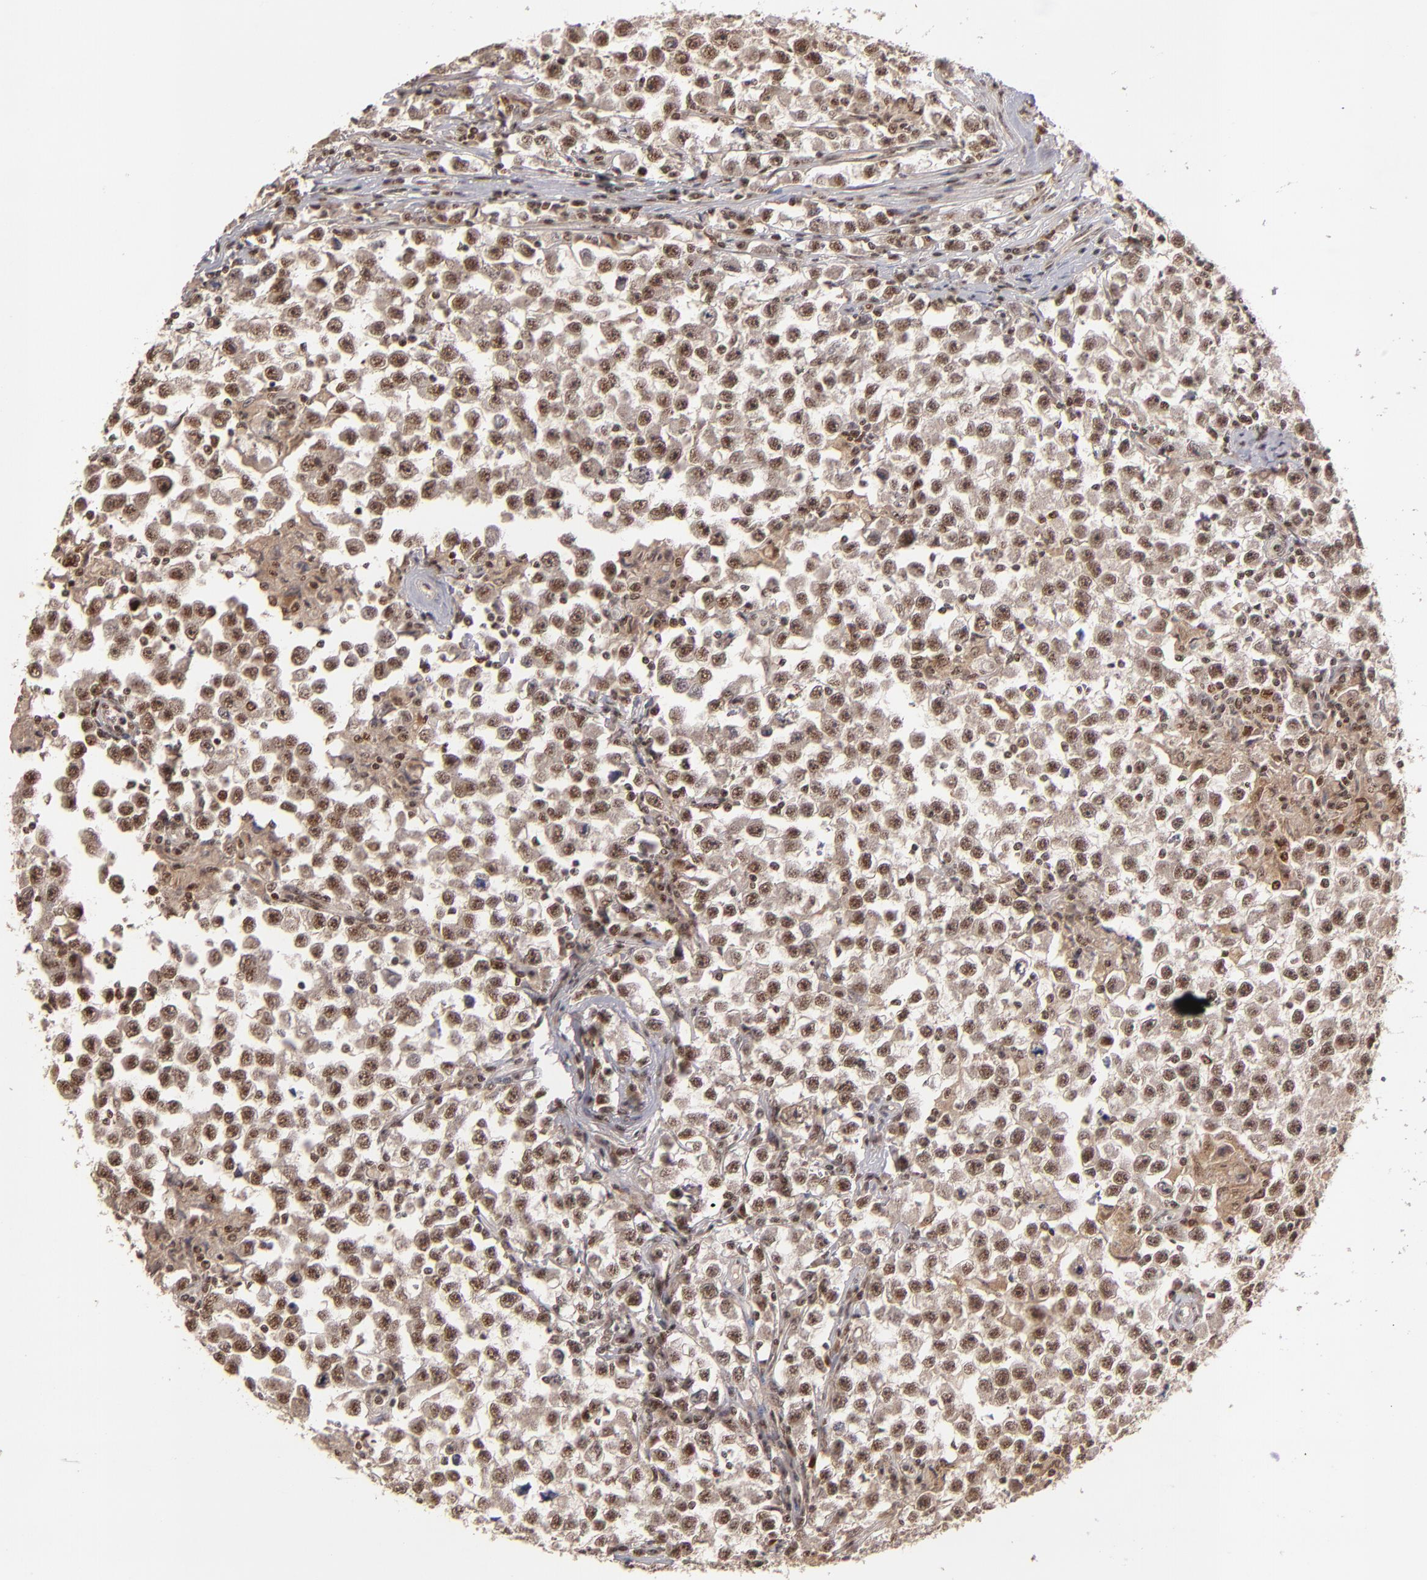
{"staining": {"intensity": "moderate", "quantity": ">75%", "location": "cytoplasmic/membranous,nuclear"}, "tissue": "testis cancer", "cell_type": "Tumor cells", "image_type": "cancer", "snomed": [{"axis": "morphology", "description": "Seminoma, NOS"}, {"axis": "topography", "description": "Testis"}], "caption": "The micrograph demonstrates staining of testis cancer, revealing moderate cytoplasmic/membranous and nuclear protein expression (brown color) within tumor cells. Nuclei are stained in blue.", "gene": "PCNX4", "patient": {"sex": "male", "age": 33}}